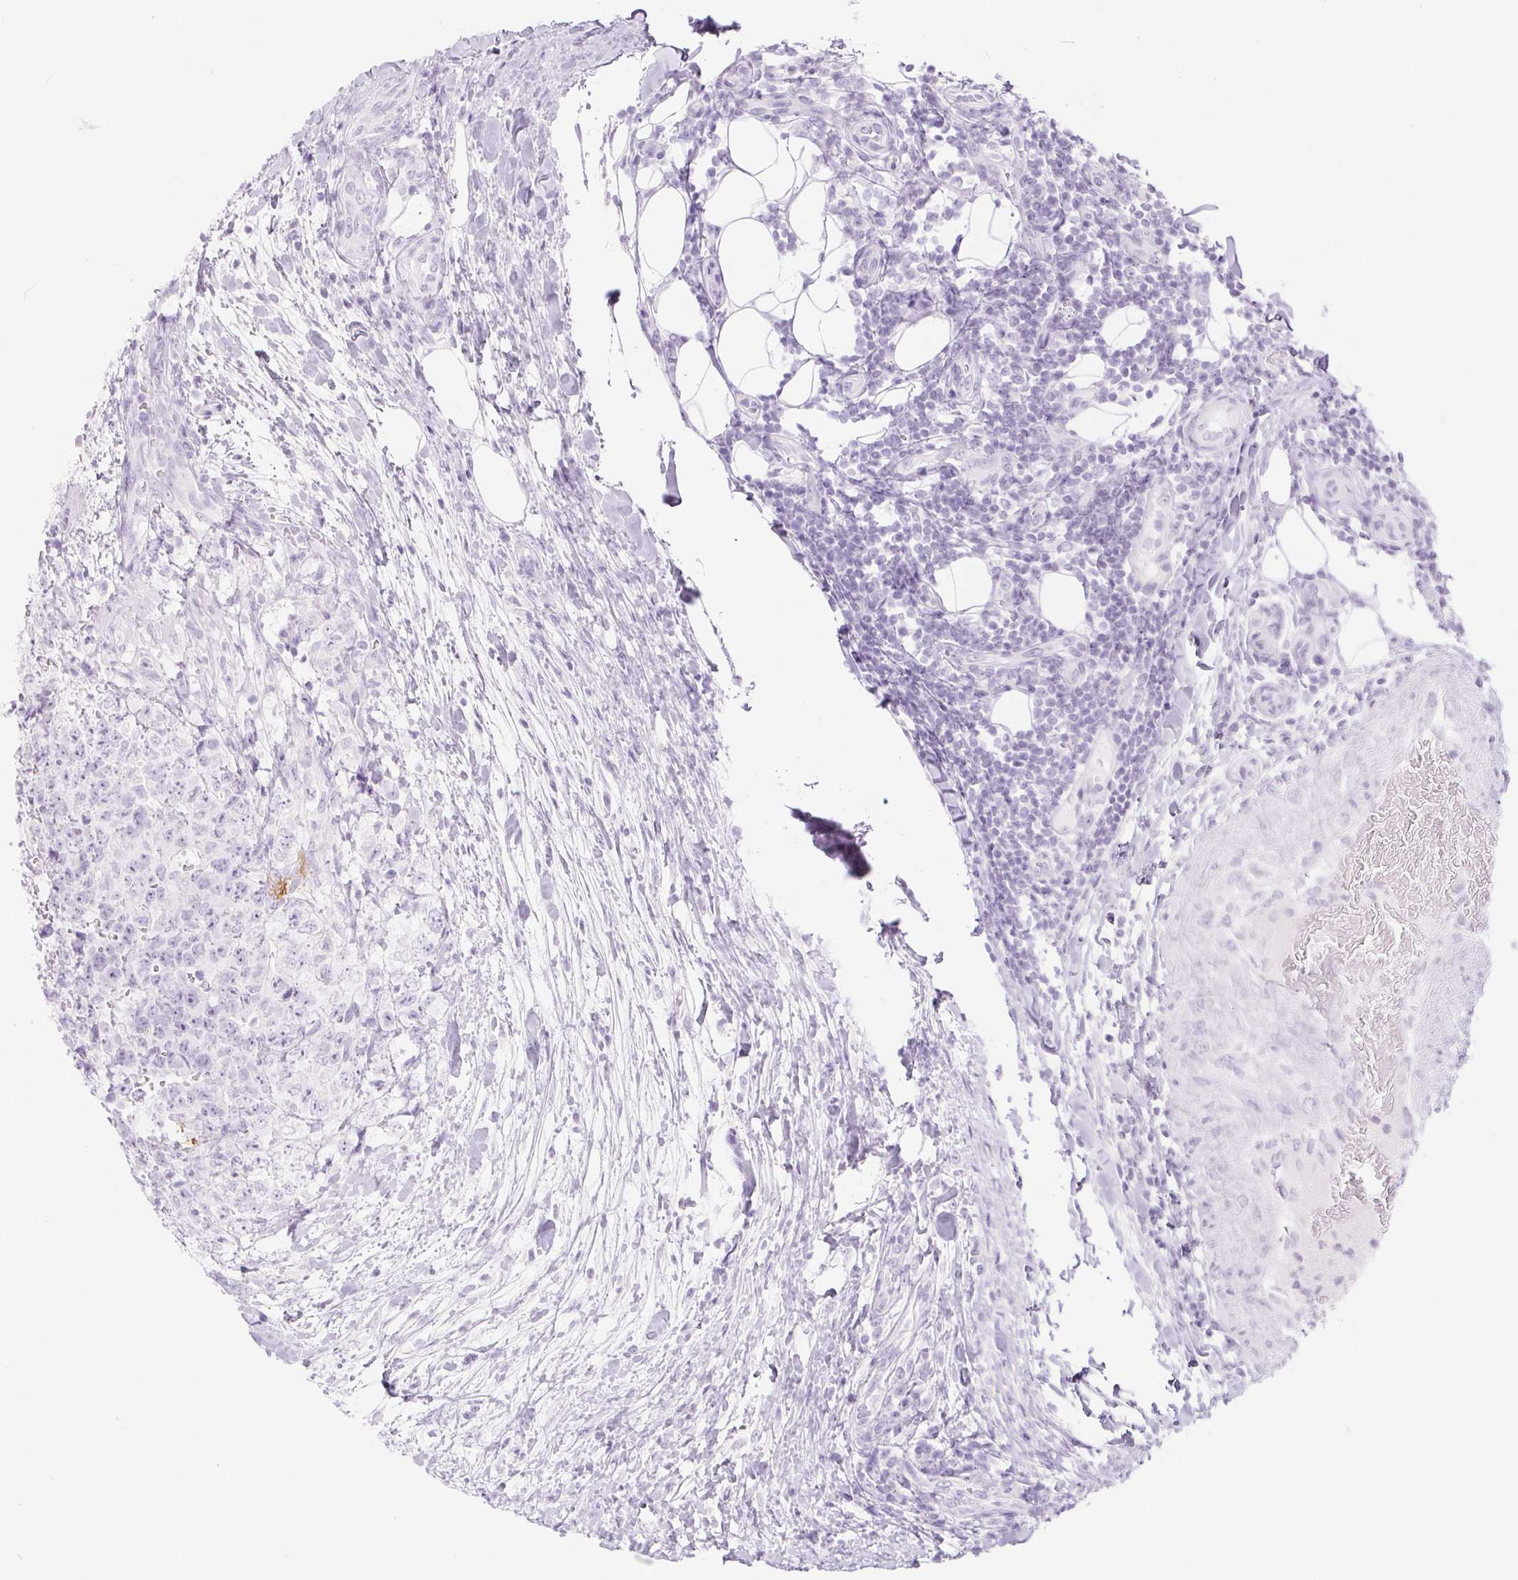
{"staining": {"intensity": "moderate", "quantity": "<25%", "location": "cytoplasmic/membranous,nuclear"}, "tissue": "testis cancer", "cell_type": "Tumor cells", "image_type": "cancer", "snomed": [{"axis": "morphology", "description": "Carcinoma, Embryonal, NOS"}, {"axis": "topography", "description": "Testis"}], "caption": "Brown immunohistochemical staining in human testis embryonal carcinoma demonstrates moderate cytoplasmic/membranous and nuclear positivity in approximately <25% of tumor cells.", "gene": "SPRR3", "patient": {"sex": "male", "age": 24}}